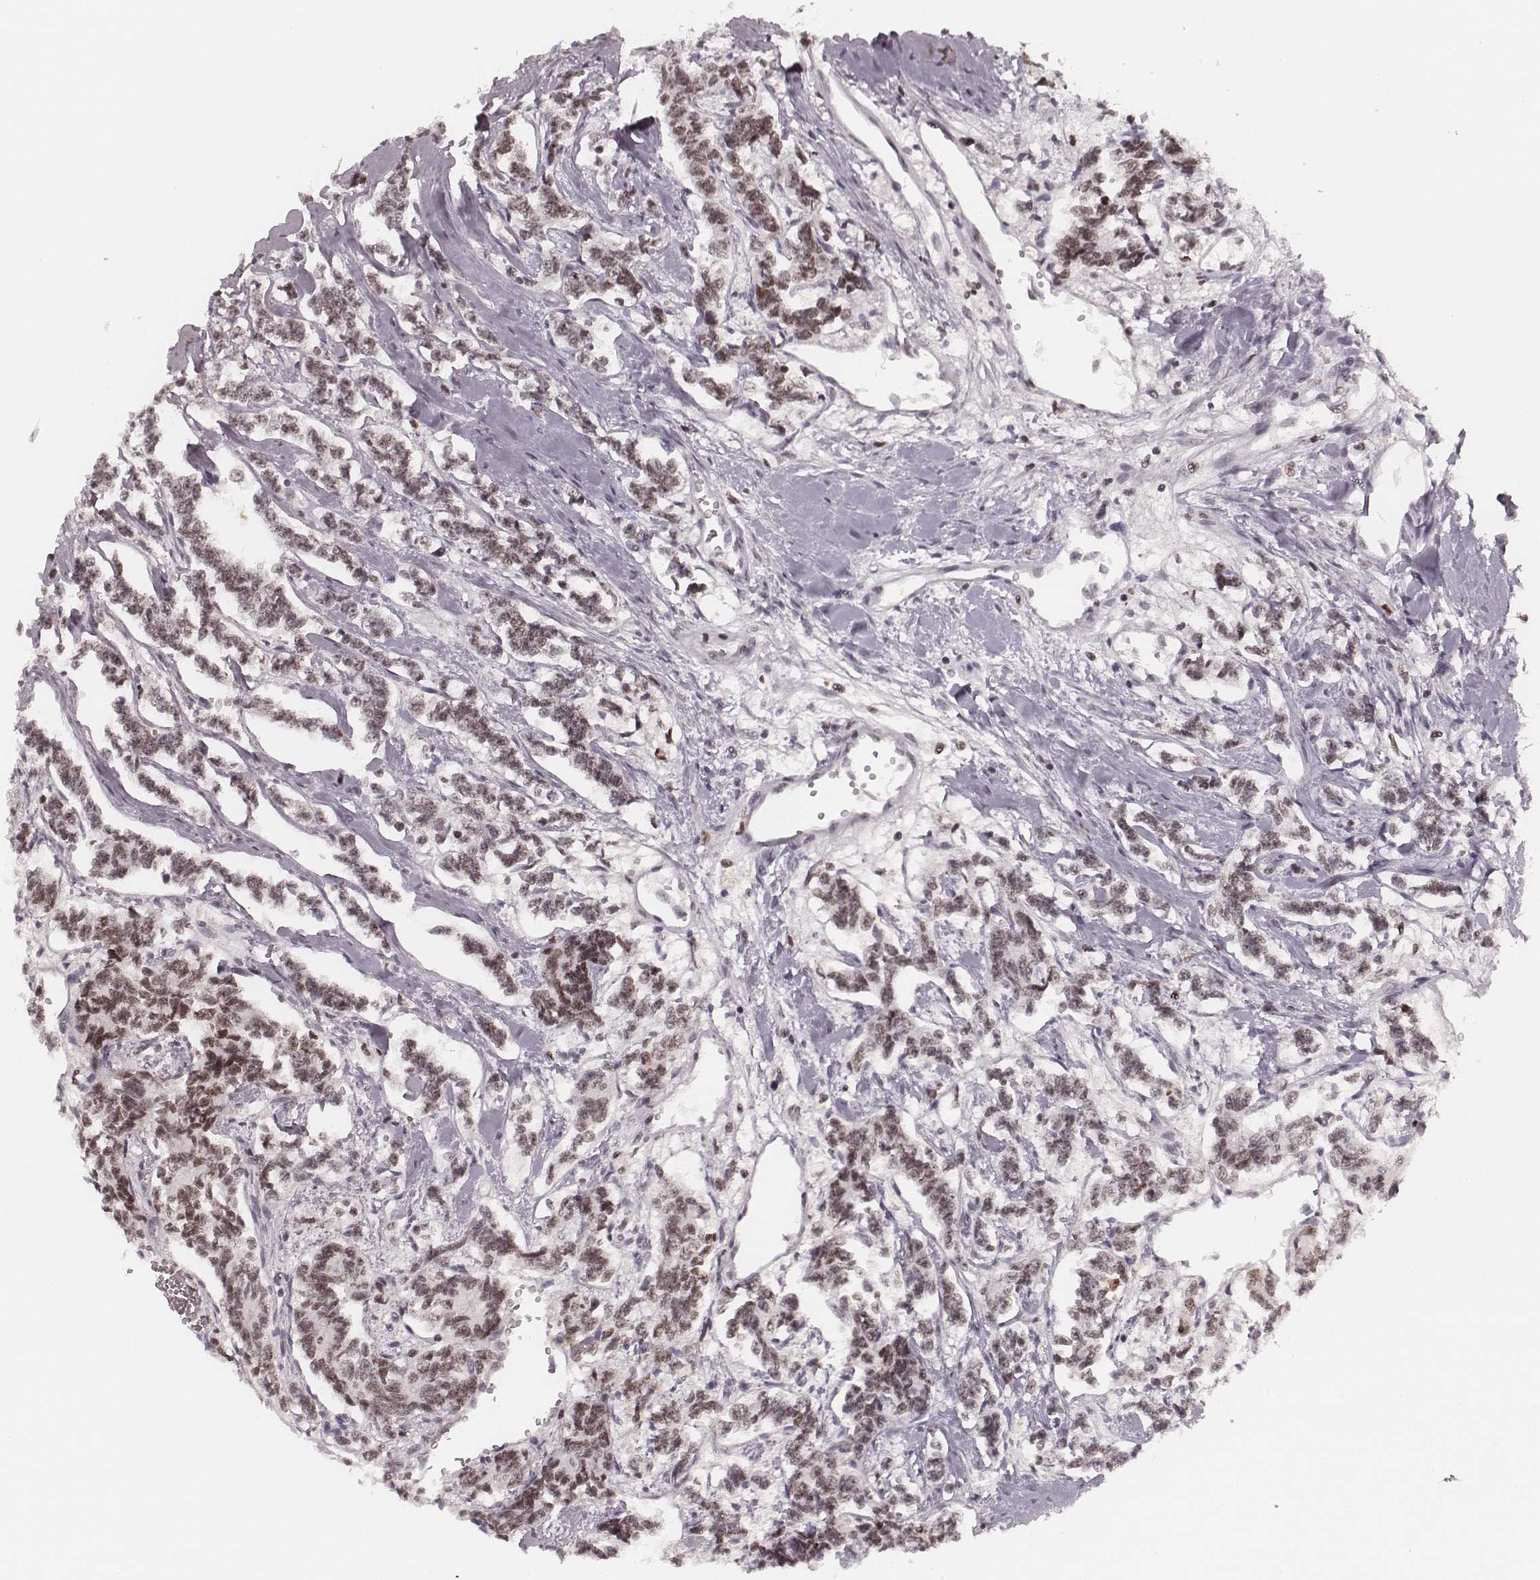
{"staining": {"intensity": "moderate", "quantity": ">75%", "location": "nuclear"}, "tissue": "carcinoid", "cell_type": "Tumor cells", "image_type": "cancer", "snomed": [{"axis": "morphology", "description": "Carcinoid, malignant, NOS"}, {"axis": "topography", "description": "Kidney"}], "caption": "Carcinoid (malignant) stained with DAB (3,3'-diaminobenzidine) immunohistochemistry (IHC) reveals medium levels of moderate nuclear positivity in approximately >75% of tumor cells.", "gene": "PARP1", "patient": {"sex": "female", "age": 41}}